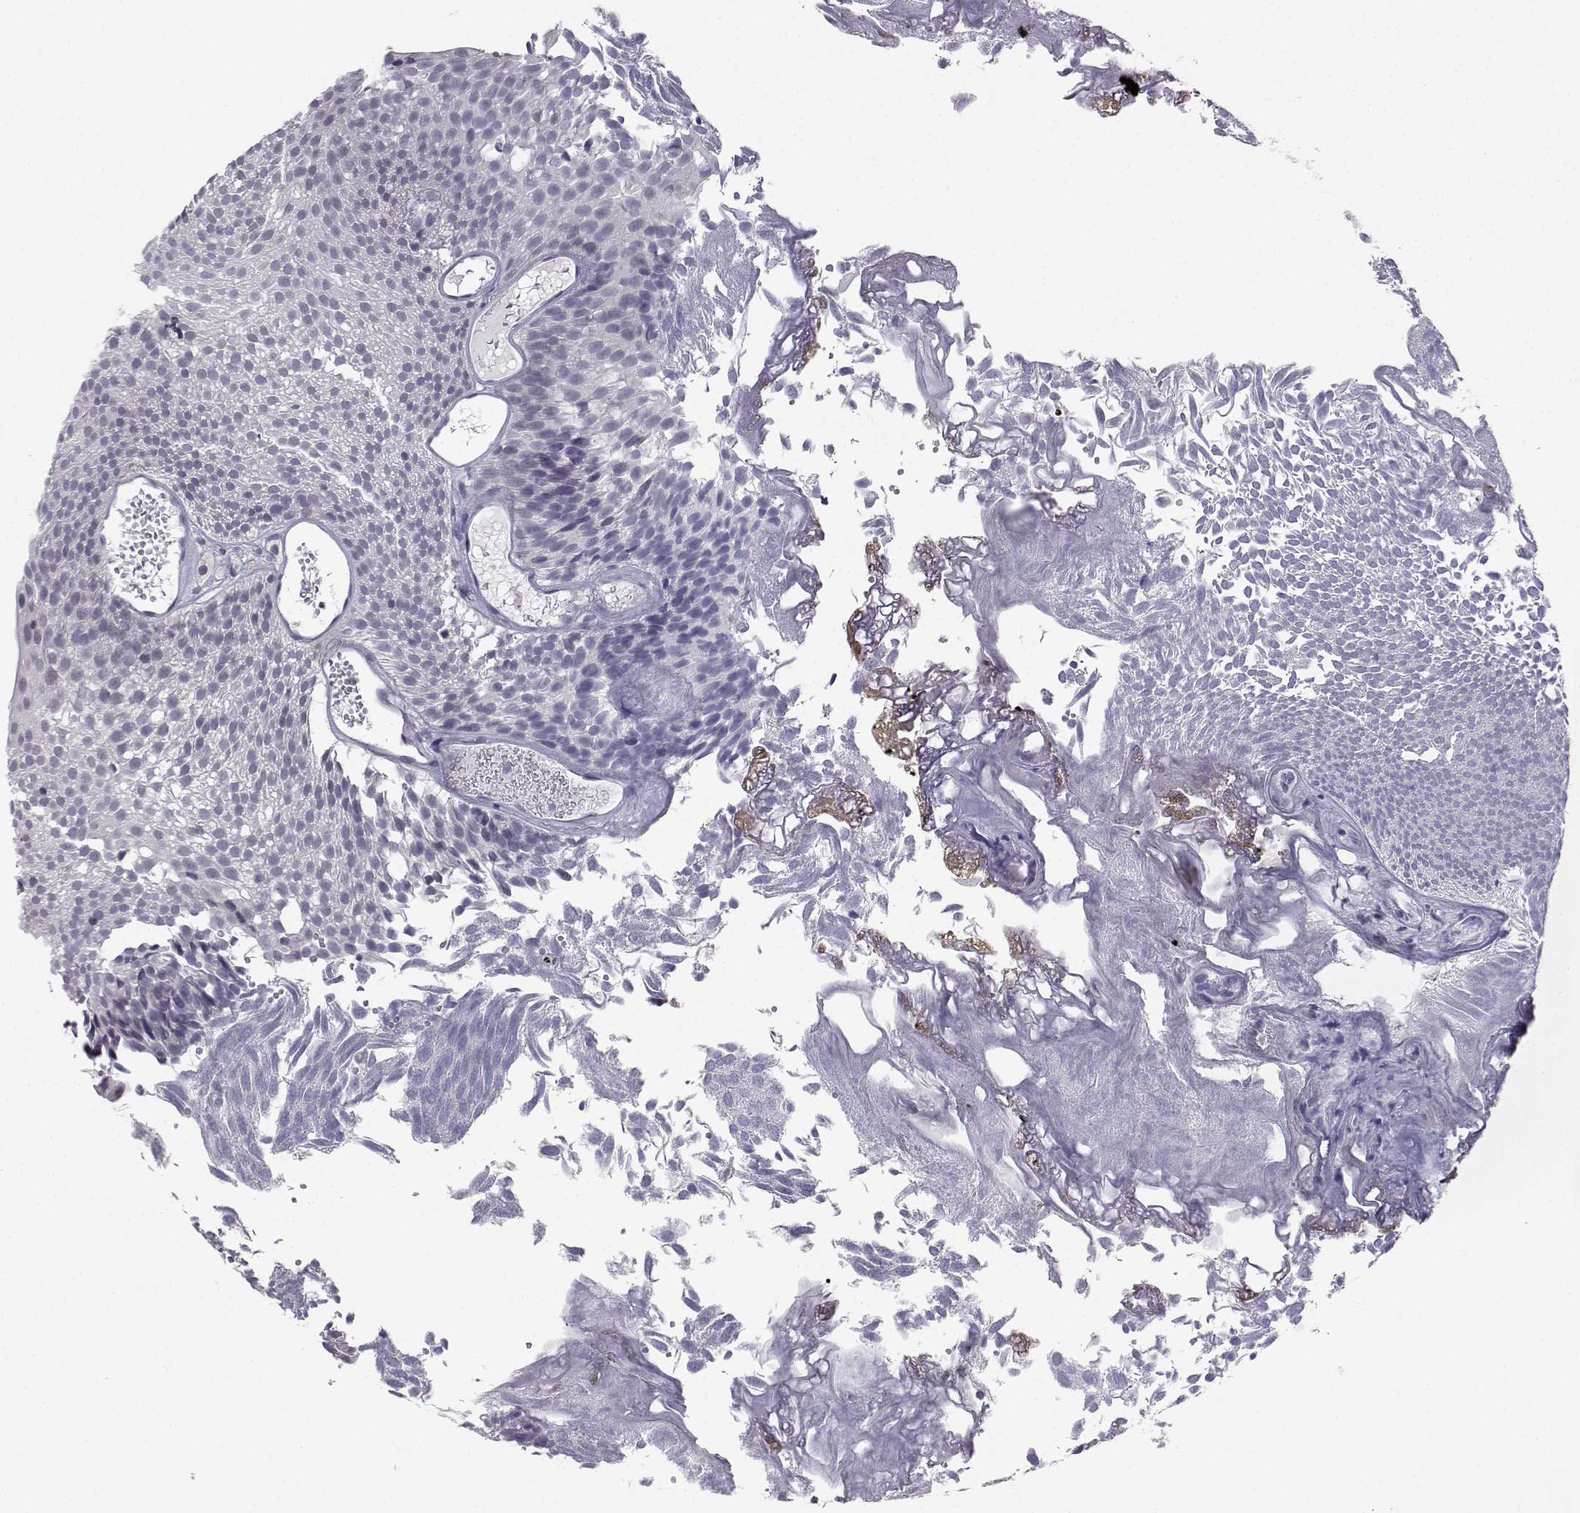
{"staining": {"intensity": "negative", "quantity": "none", "location": "none"}, "tissue": "urothelial cancer", "cell_type": "Tumor cells", "image_type": "cancer", "snomed": [{"axis": "morphology", "description": "Urothelial carcinoma, Low grade"}, {"axis": "topography", "description": "Urinary bladder"}], "caption": "Immunohistochemistry (IHC) histopathology image of neoplastic tissue: human urothelial carcinoma (low-grade) stained with DAB shows no significant protein staining in tumor cells.", "gene": "MROH7", "patient": {"sex": "male", "age": 52}}